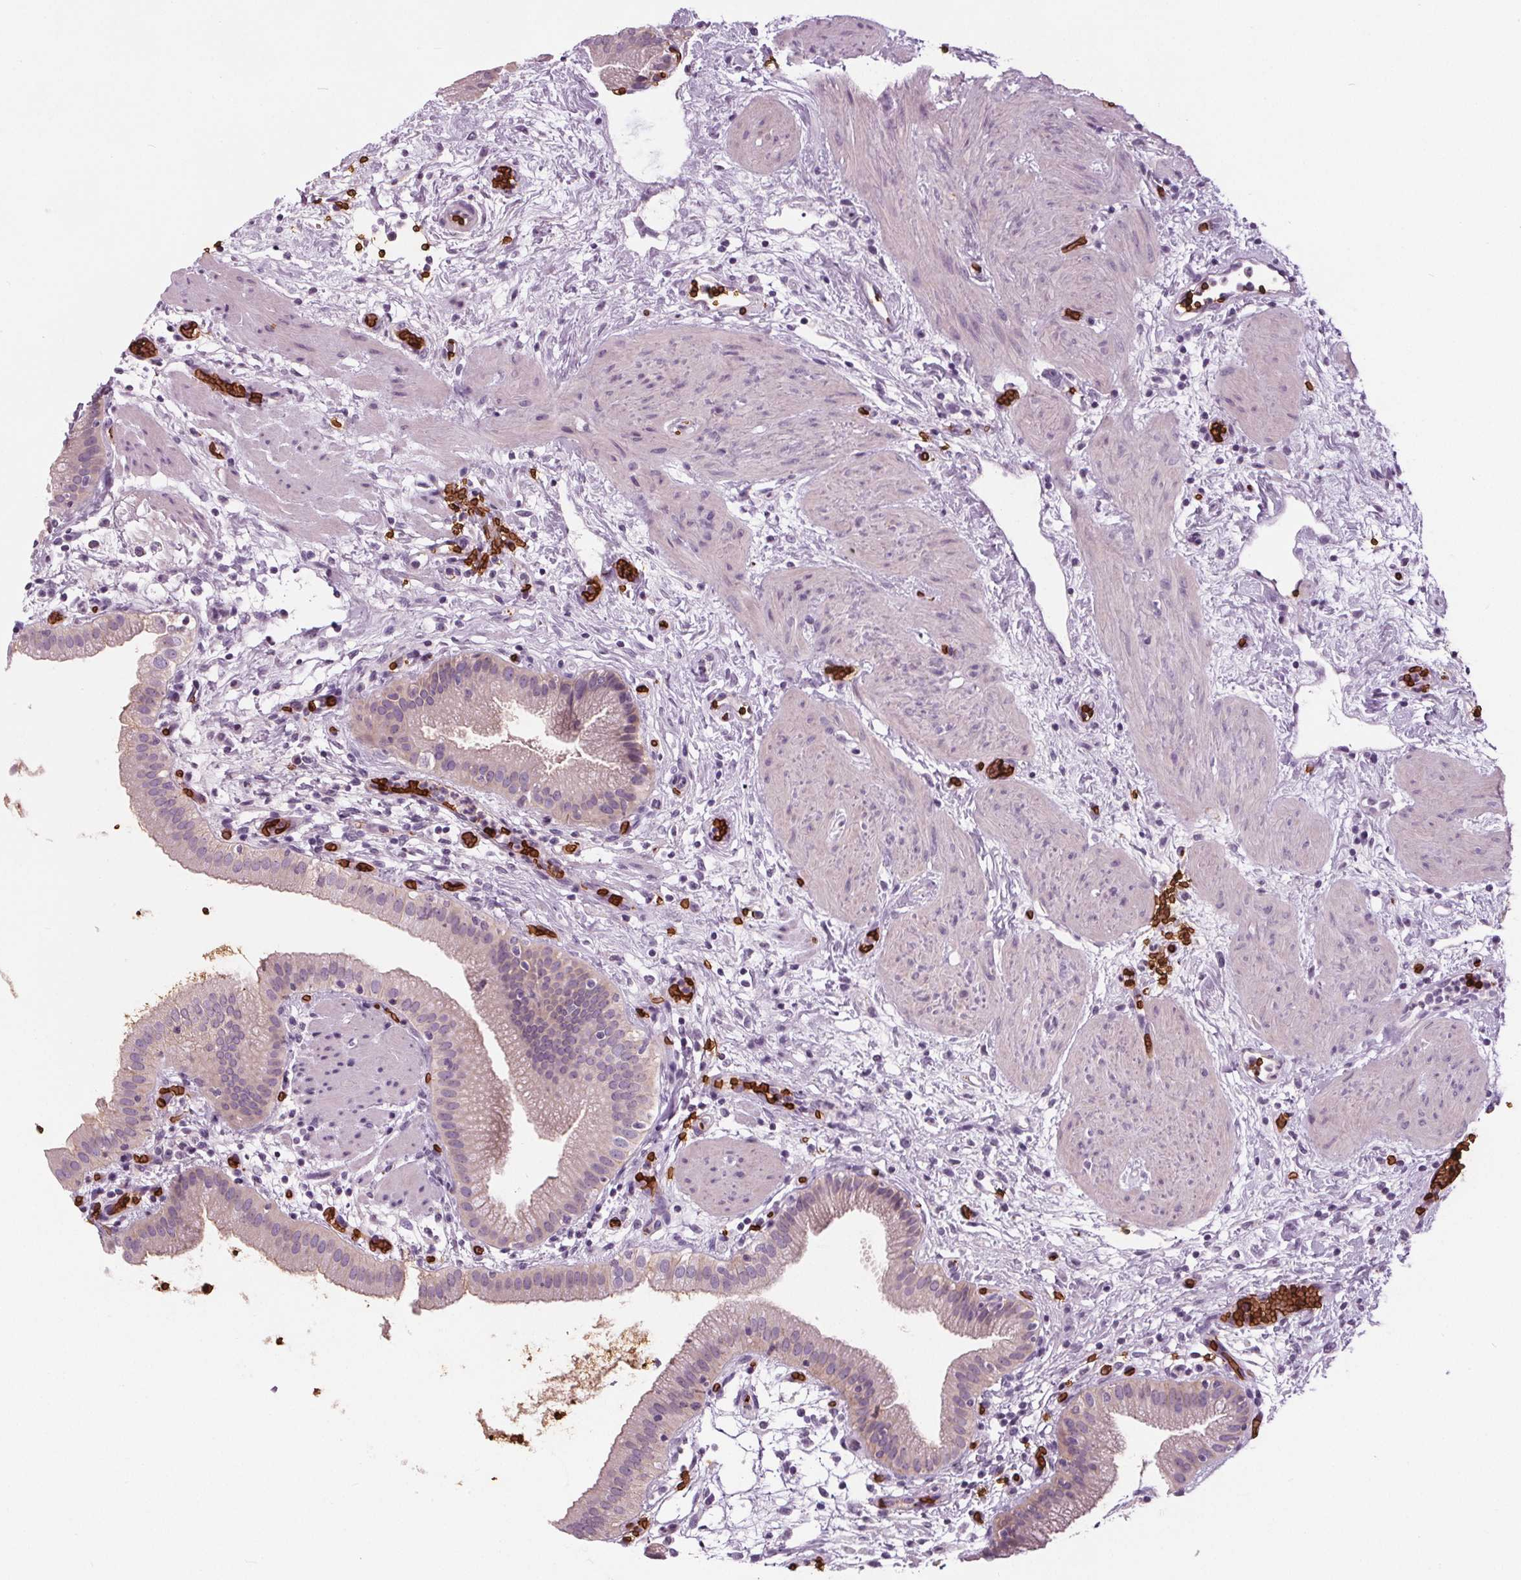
{"staining": {"intensity": "negative", "quantity": "none", "location": "none"}, "tissue": "gallbladder", "cell_type": "Glandular cells", "image_type": "normal", "snomed": [{"axis": "morphology", "description": "Normal tissue, NOS"}, {"axis": "topography", "description": "Gallbladder"}], "caption": "The IHC micrograph has no significant staining in glandular cells of gallbladder.", "gene": "SLC4A1", "patient": {"sex": "female", "age": 65}}